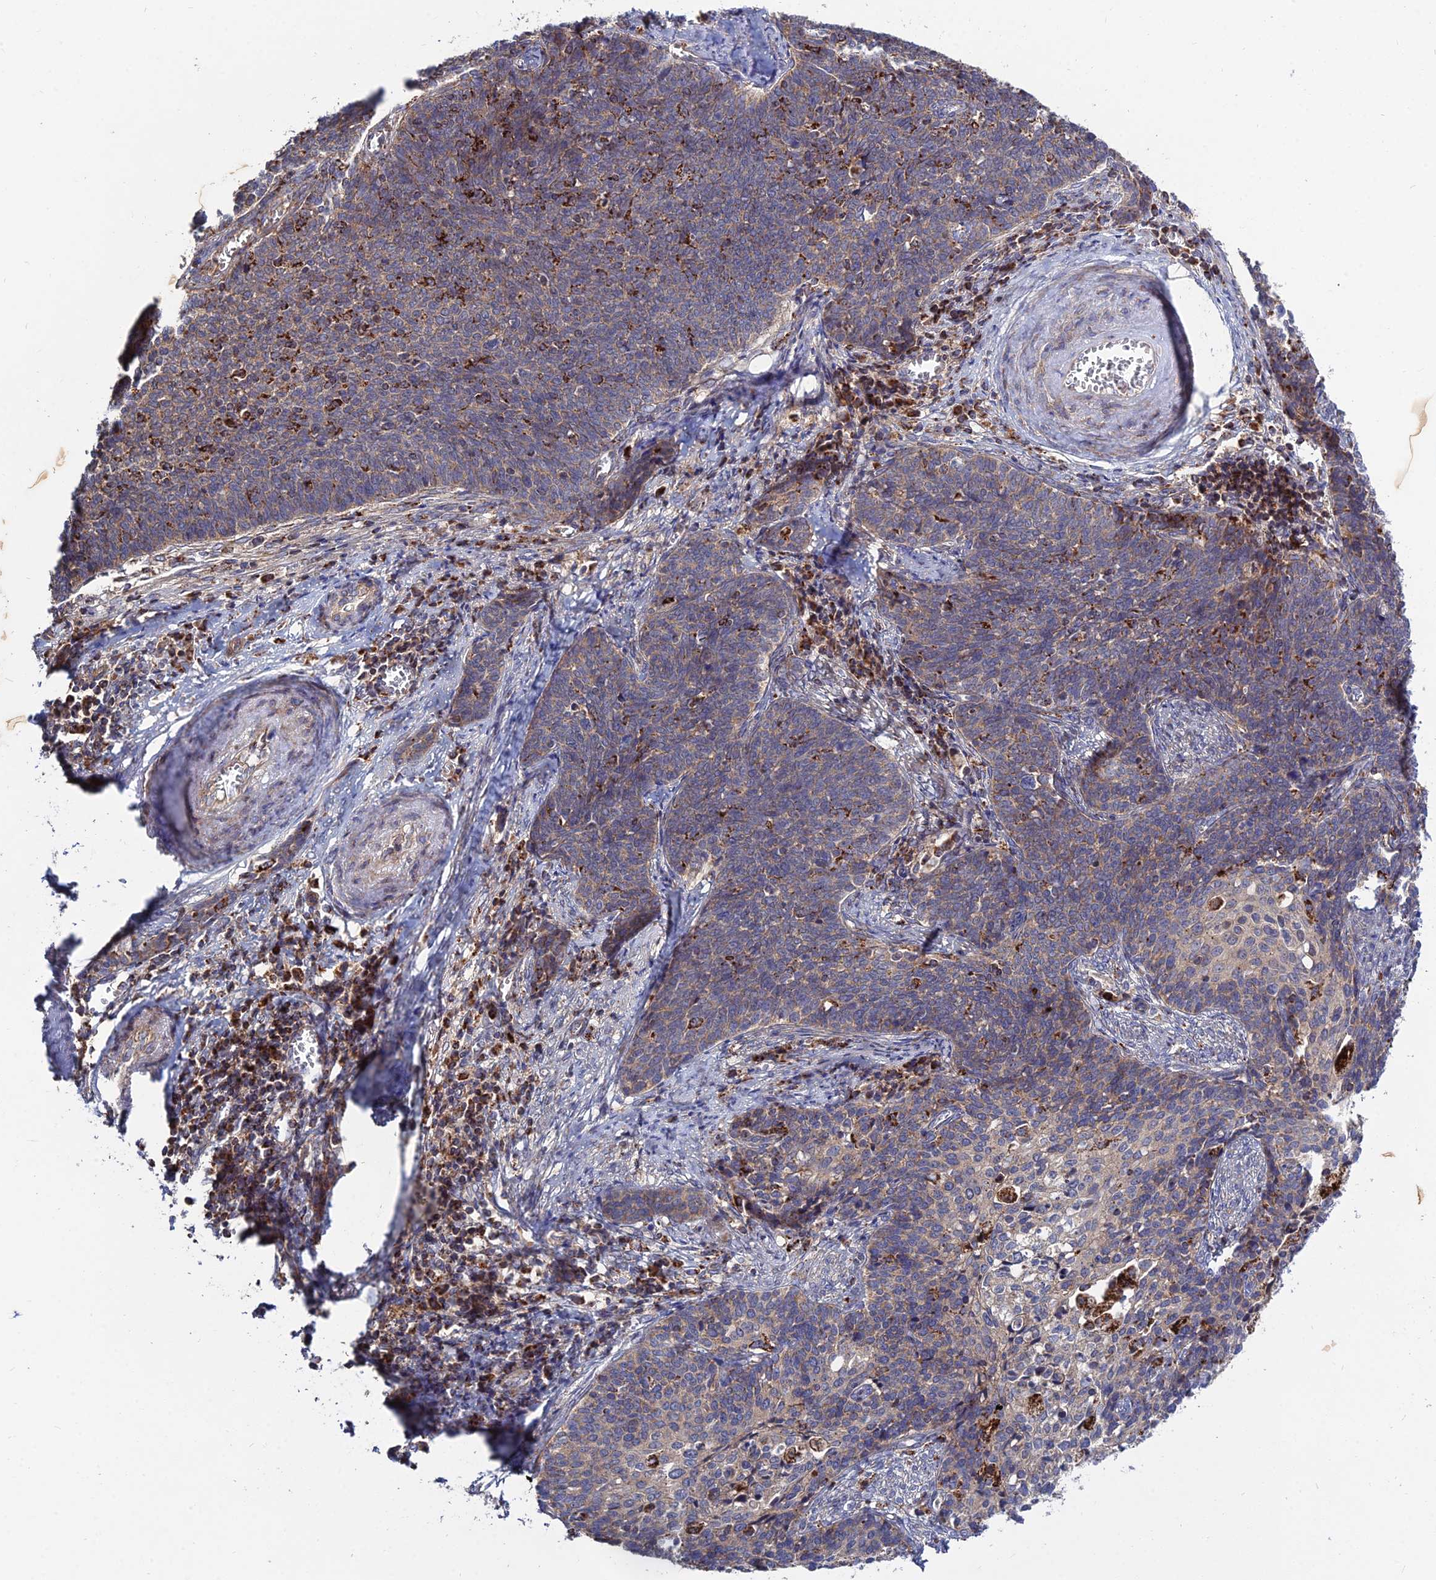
{"staining": {"intensity": "weak", "quantity": "25%-75%", "location": "cytoplasmic/membranous"}, "tissue": "cervical cancer", "cell_type": "Tumor cells", "image_type": "cancer", "snomed": [{"axis": "morphology", "description": "Squamous cell carcinoma, NOS"}, {"axis": "topography", "description": "Cervix"}], "caption": "The photomicrograph demonstrates a brown stain indicating the presence of a protein in the cytoplasmic/membranous of tumor cells in cervical cancer (squamous cell carcinoma). The staining was performed using DAB, with brown indicating positive protein expression. Nuclei are stained blue with hematoxylin.", "gene": "RIC8B", "patient": {"sex": "female", "age": 39}}